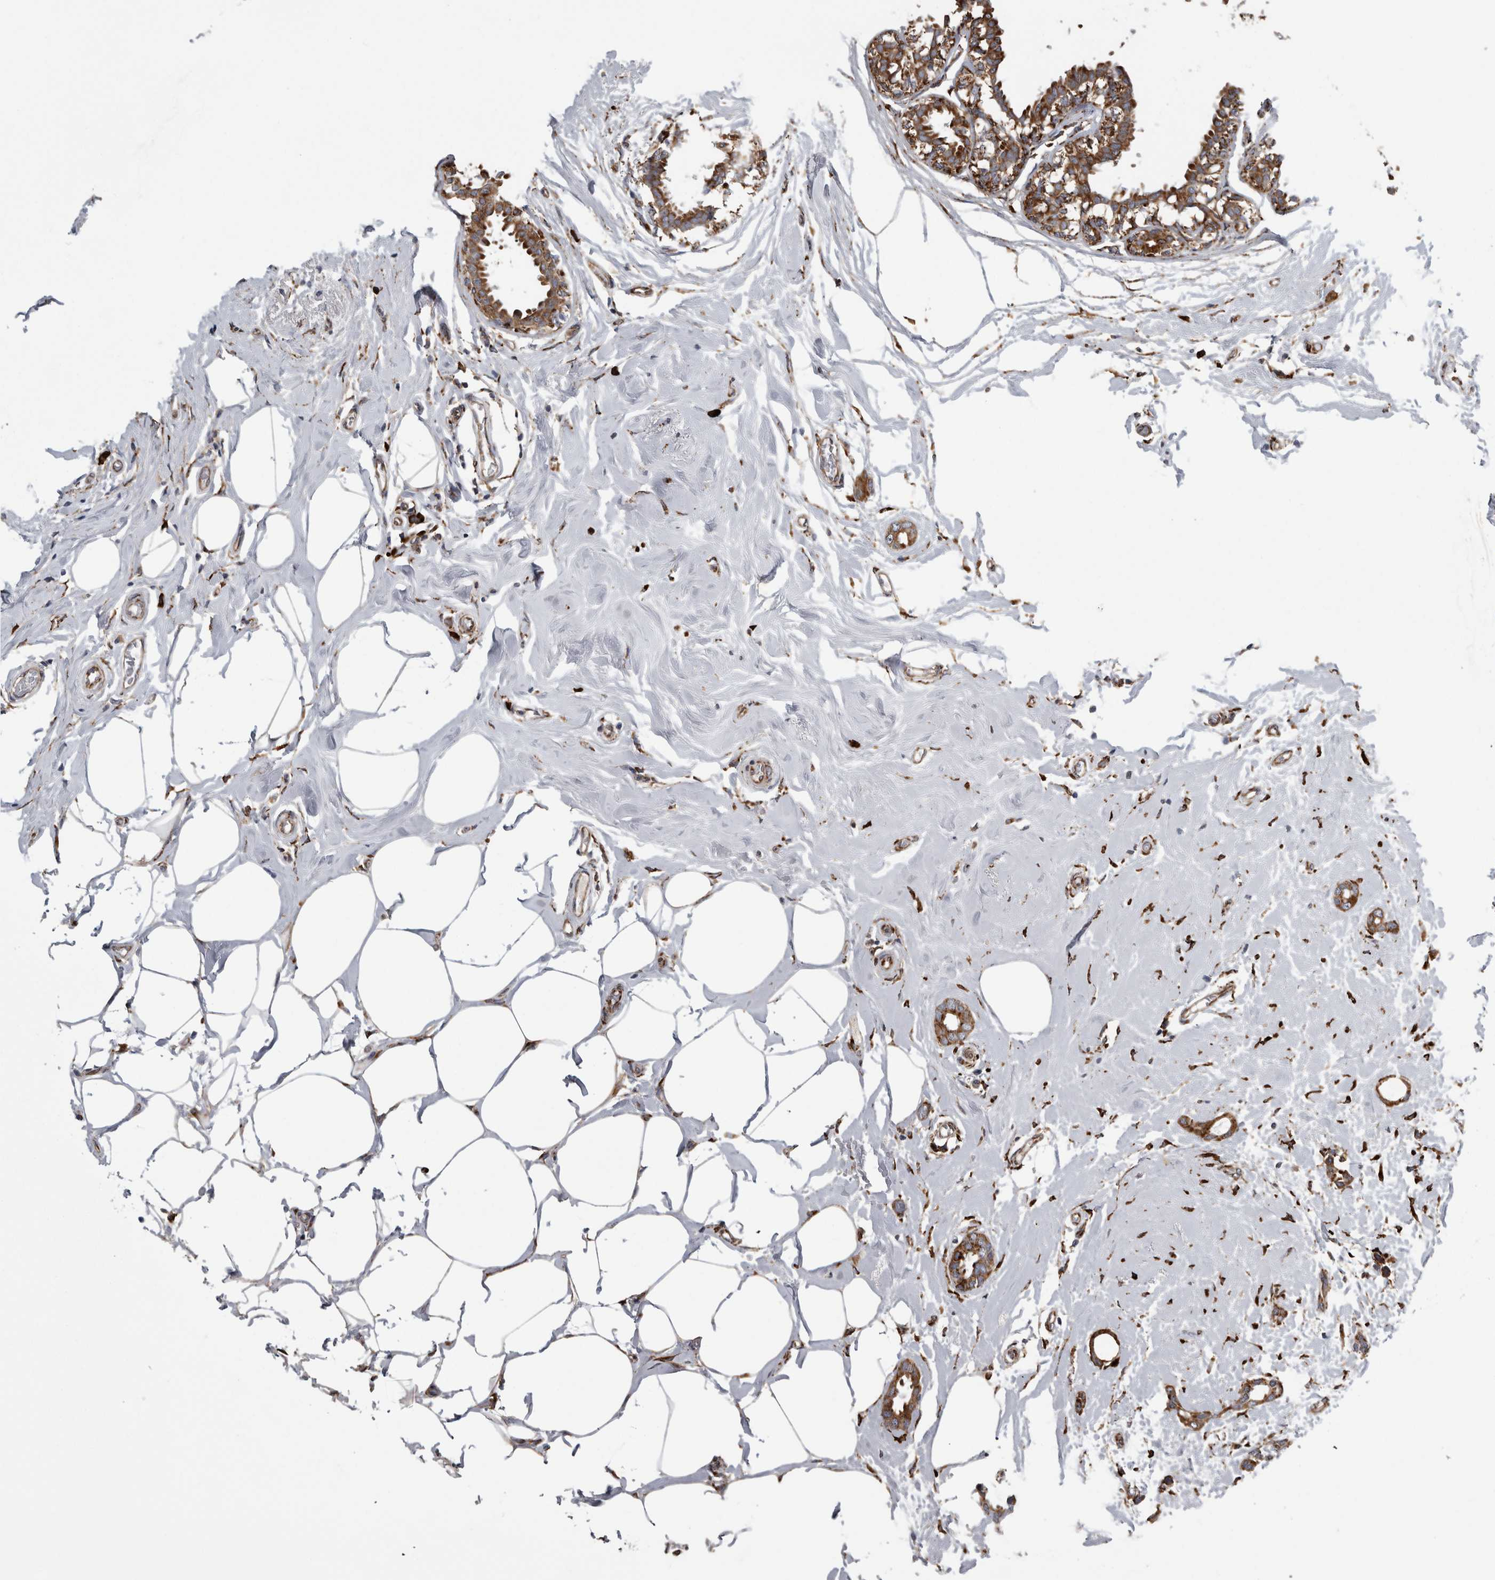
{"staining": {"intensity": "strong", "quantity": ">75%", "location": "cytoplasmic/membranous"}, "tissue": "breast cancer", "cell_type": "Tumor cells", "image_type": "cancer", "snomed": [{"axis": "morphology", "description": "Duct carcinoma"}, {"axis": "topography", "description": "Breast"}], "caption": "Immunohistochemical staining of human infiltrating ductal carcinoma (breast) displays high levels of strong cytoplasmic/membranous protein staining in approximately >75% of tumor cells.", "gene": "FHIP2B", "patient": {"sex": "female", "age": 55}}